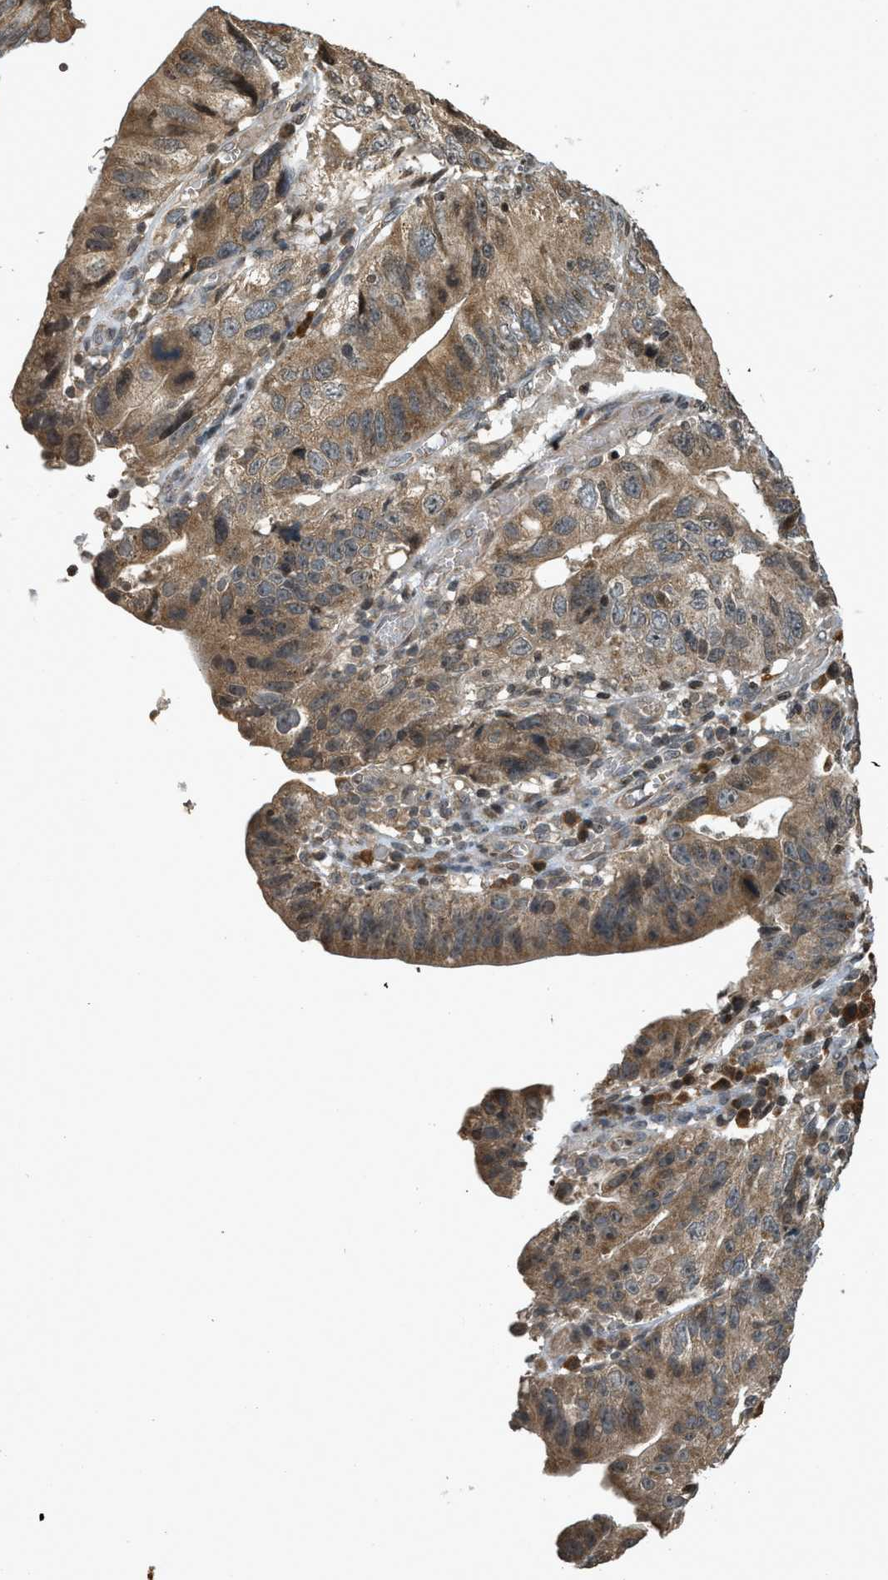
{"staining": {"intensity": "moderate", "quantity": ">75%", "location": "cytoplasmic/membranous"}, "tissue": "stomach cancer", "cell_type": "Tumor cells", "image_type": "cancer", "snomed": [{"axis": "morphology", "description": "Adenocarcinoma, NOS"}, {"axis": "topography", "description": "Stomach"}], "caption": "Stomach cancer stained with a protein marker reveals moderate staining in tumor cells.", "gene": "SIAH1", "patient": {"sex": "male", "age": 59}}